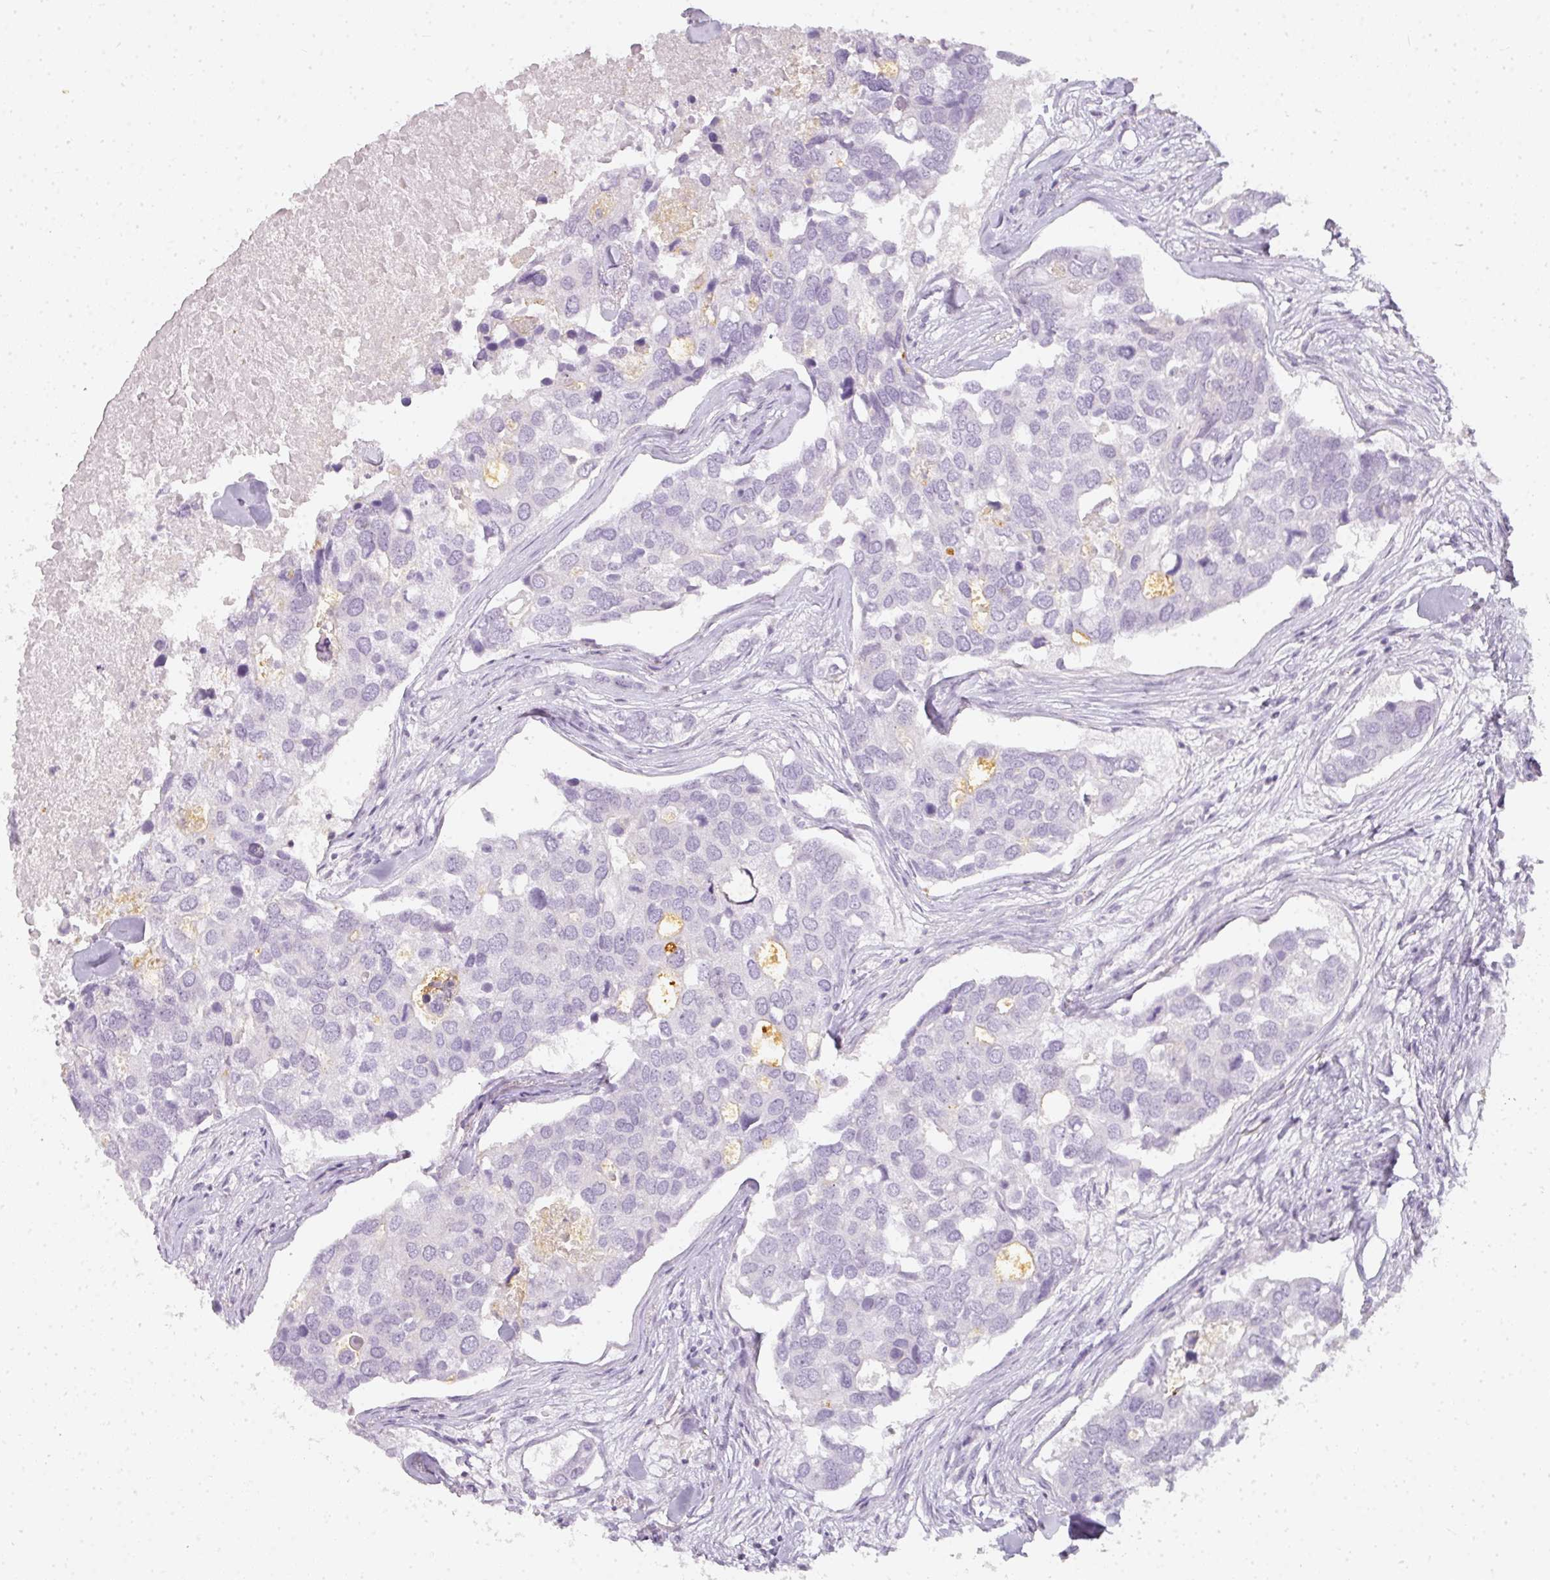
{"staining": {"intensity": "negative", "quantity": "none", "location": "none"}, "tissue": "breast cancer", "cell_type": "Tumor cells", "image_type": "cancer", "snomed": [{"axis": "morphology", "description": "Duct carcinoma"}, {"axis": "topography", "description": "Breast"}], "caption": "Human breast cancer stained for a protein using IHC exhibits no expression in tumor cells.", "gene": "TMEM42", "patient": {"sex": "female", "age": 83}}